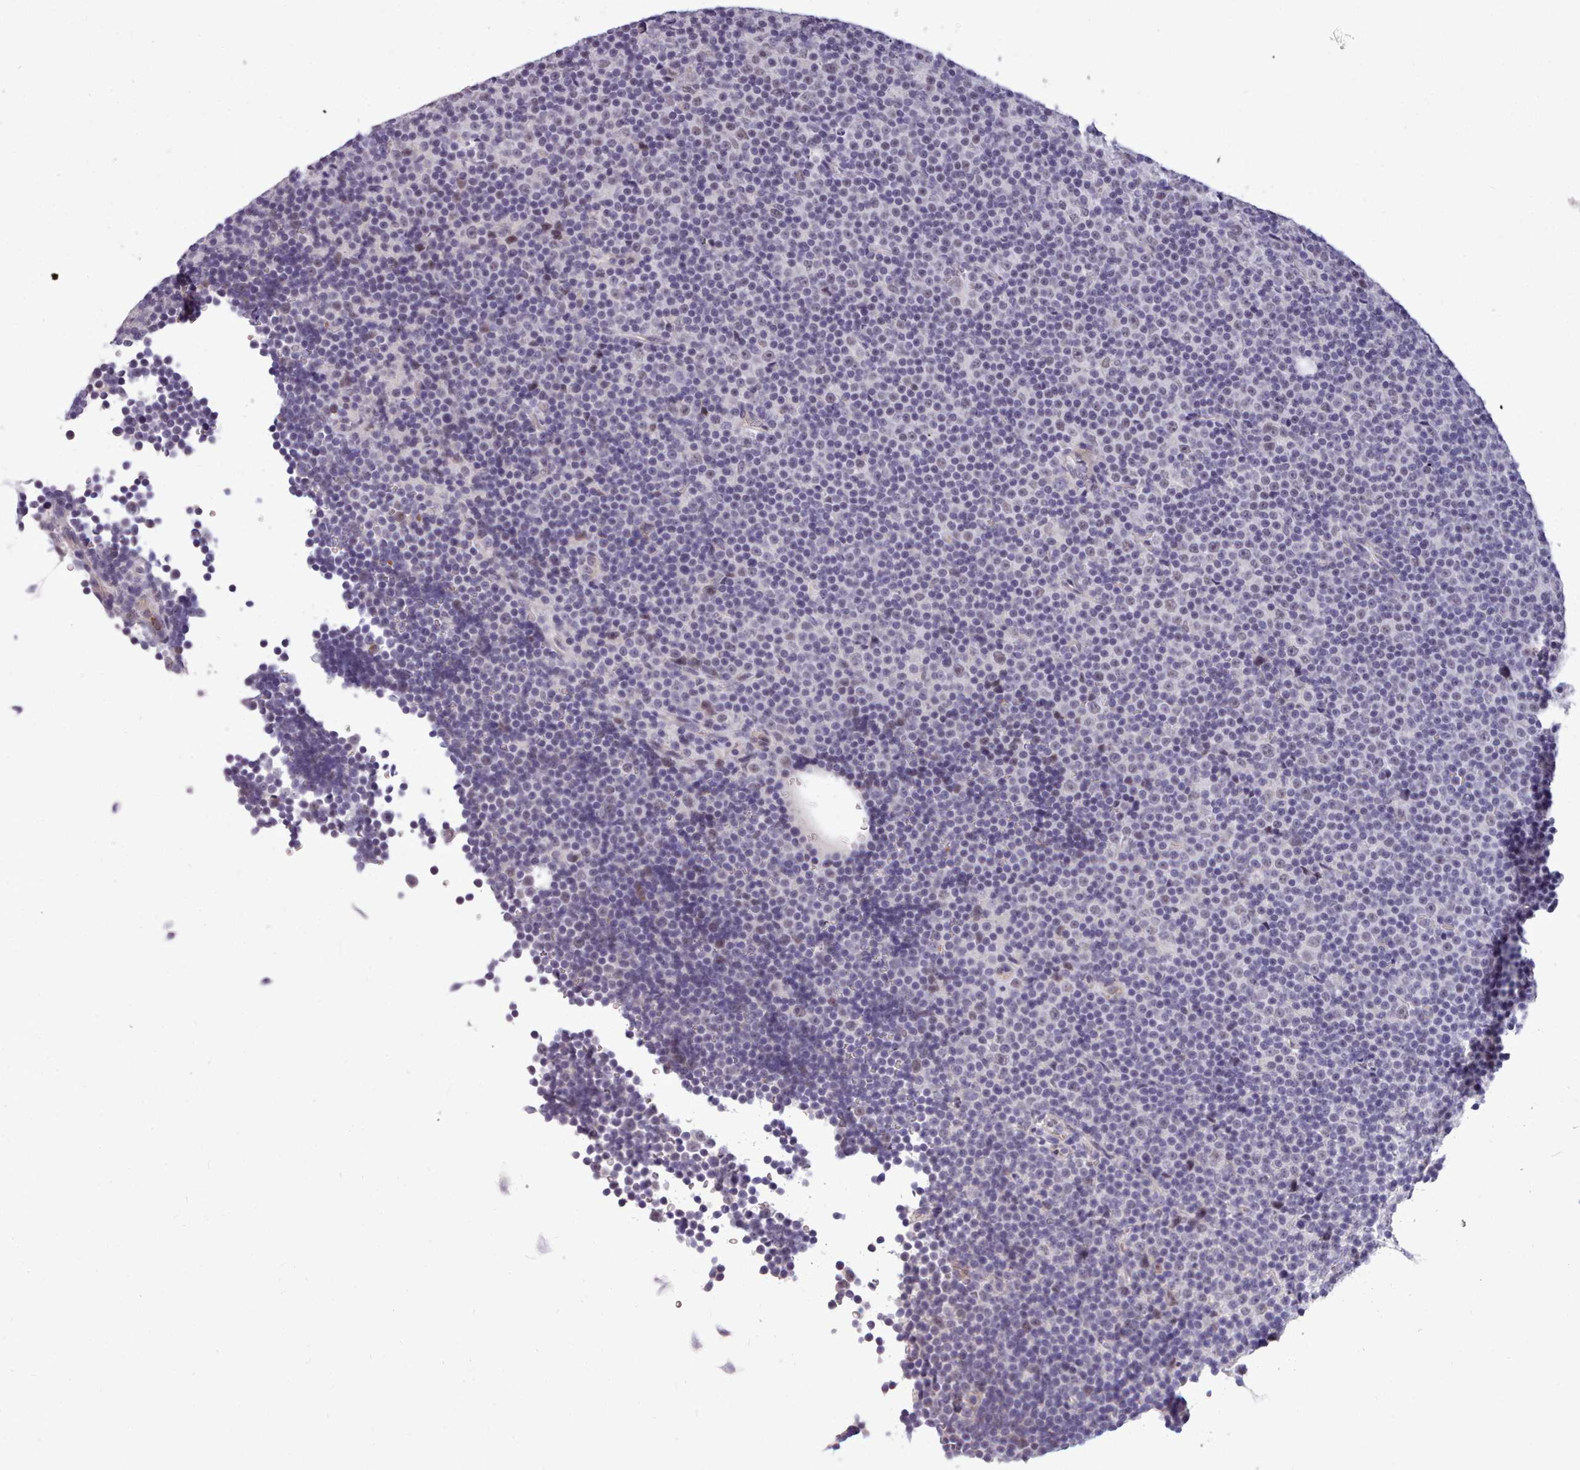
{"staining": {"intensity": "negative", "quantity": "none", "location": "none"}, "tissue": "lymphoma", "cell_type": "Tumor cells", "image_type": "cancer", "snomed": [{"axis": "morphology", "description": "Malignant lymphoma, non-Hodgkin's type, Low grade"}, {"axis": "topography", "description": "Lymph node"}], "caption": "Immunohistochemical staining of human malignant lymphoma, non-Hodgkin's type (low-grade) exhibits no significant staining in tumor cells.", "gene": "KCTD16", "patient": {"sex": "female", "age": 67}}